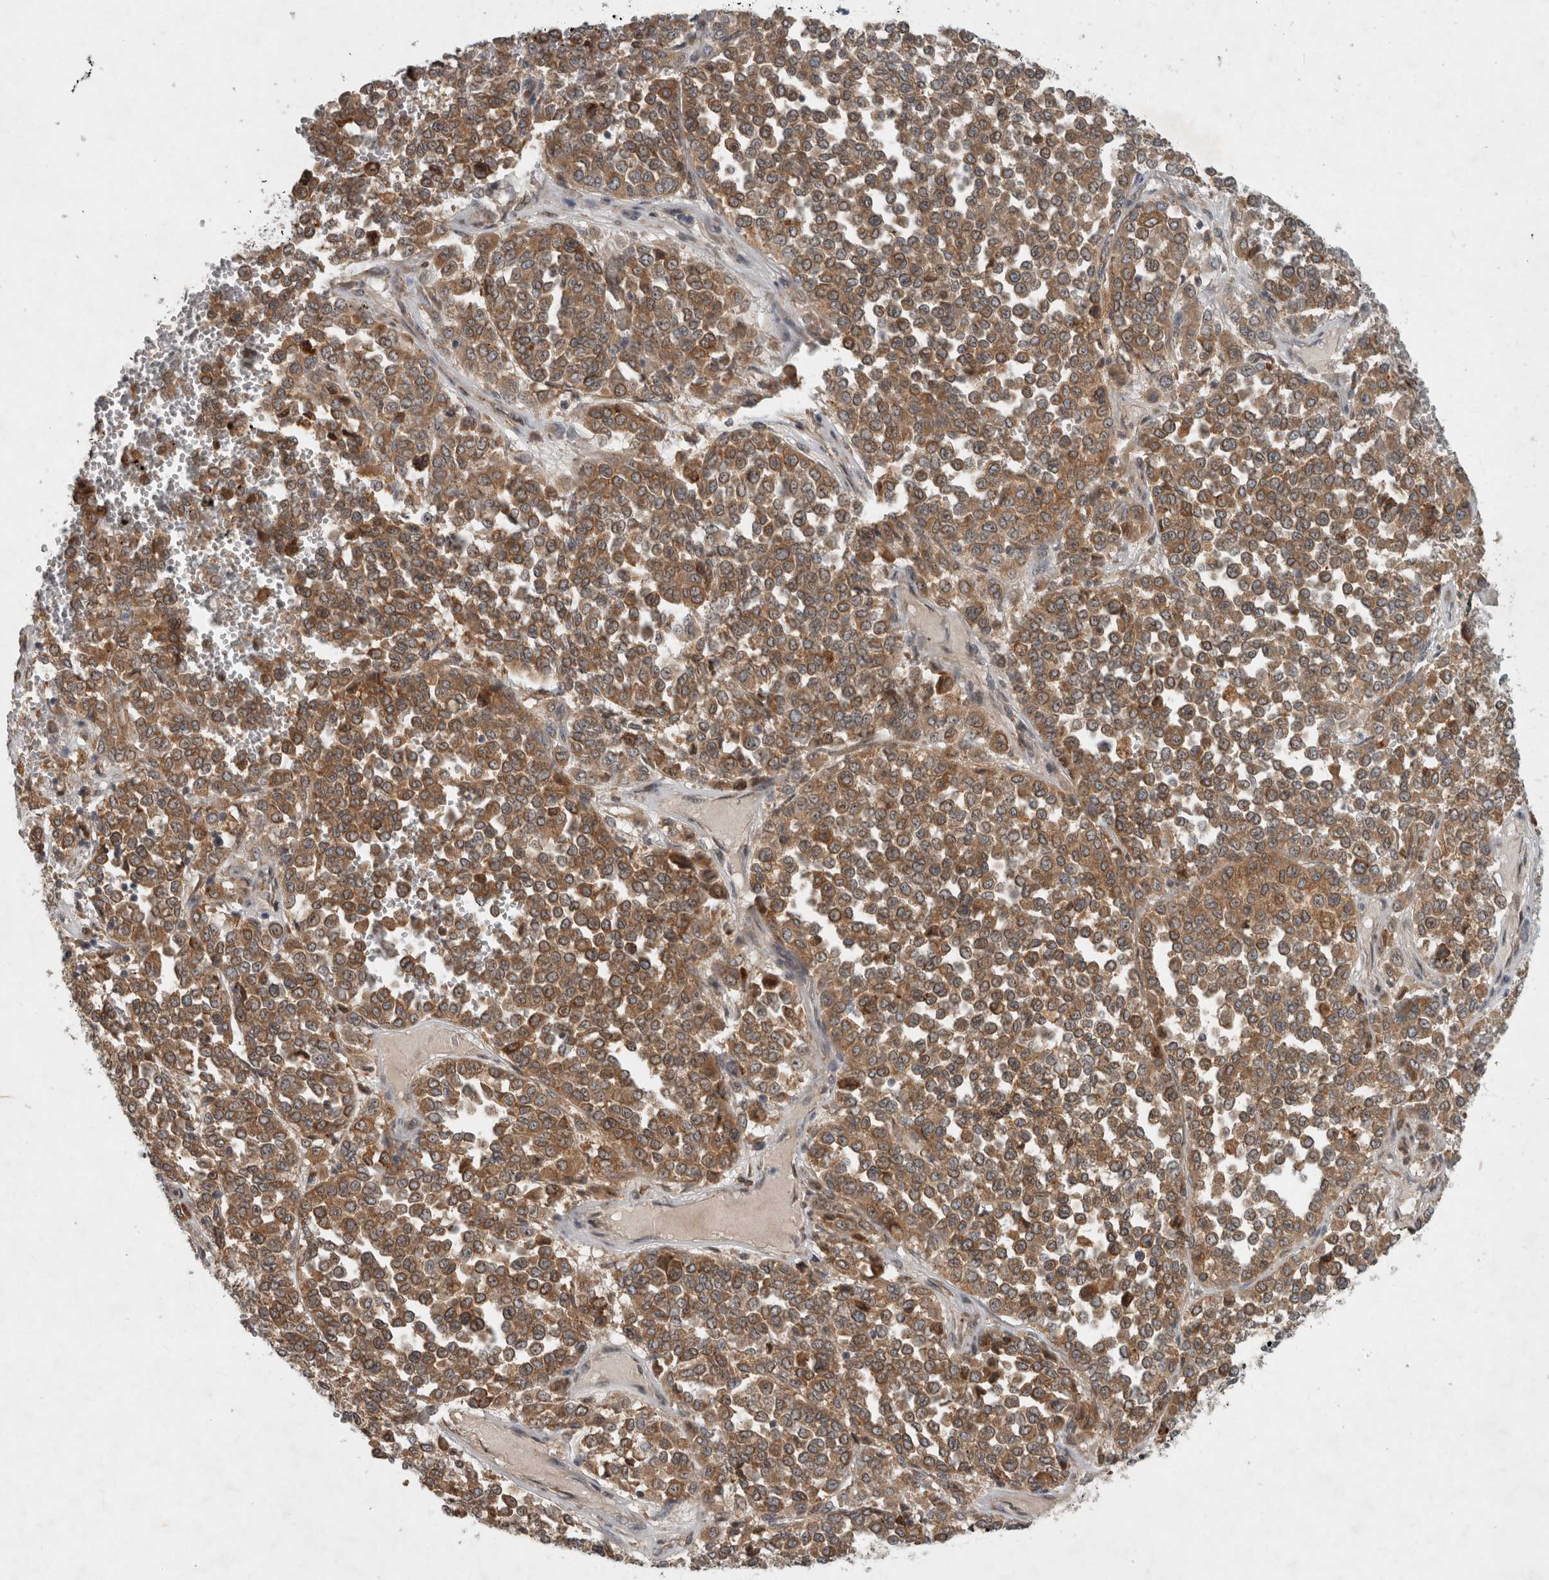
{"staining": {"intensity": "moderate", "quantity": ">75%", "location": "cytoplasmic/membranous"}, "tissue": "melanoma", "cell_type": "Tumor cells", "image_type": "cancer", "snomed": [{"axis": "morphology", "description": "Malignant melanoma, Metastatic site"}, {"axis": "topography", "description": "Pancreas"}], "caption": "There is medium levels of moderate cytoplasmic/membranous expression in tumor cells of malignant melanoma (metastatic site), as demonstrated by immunohistochemical staining (brown color).", "gene": "GPR137B", "patient": {"sex": "female", "age": 30}}